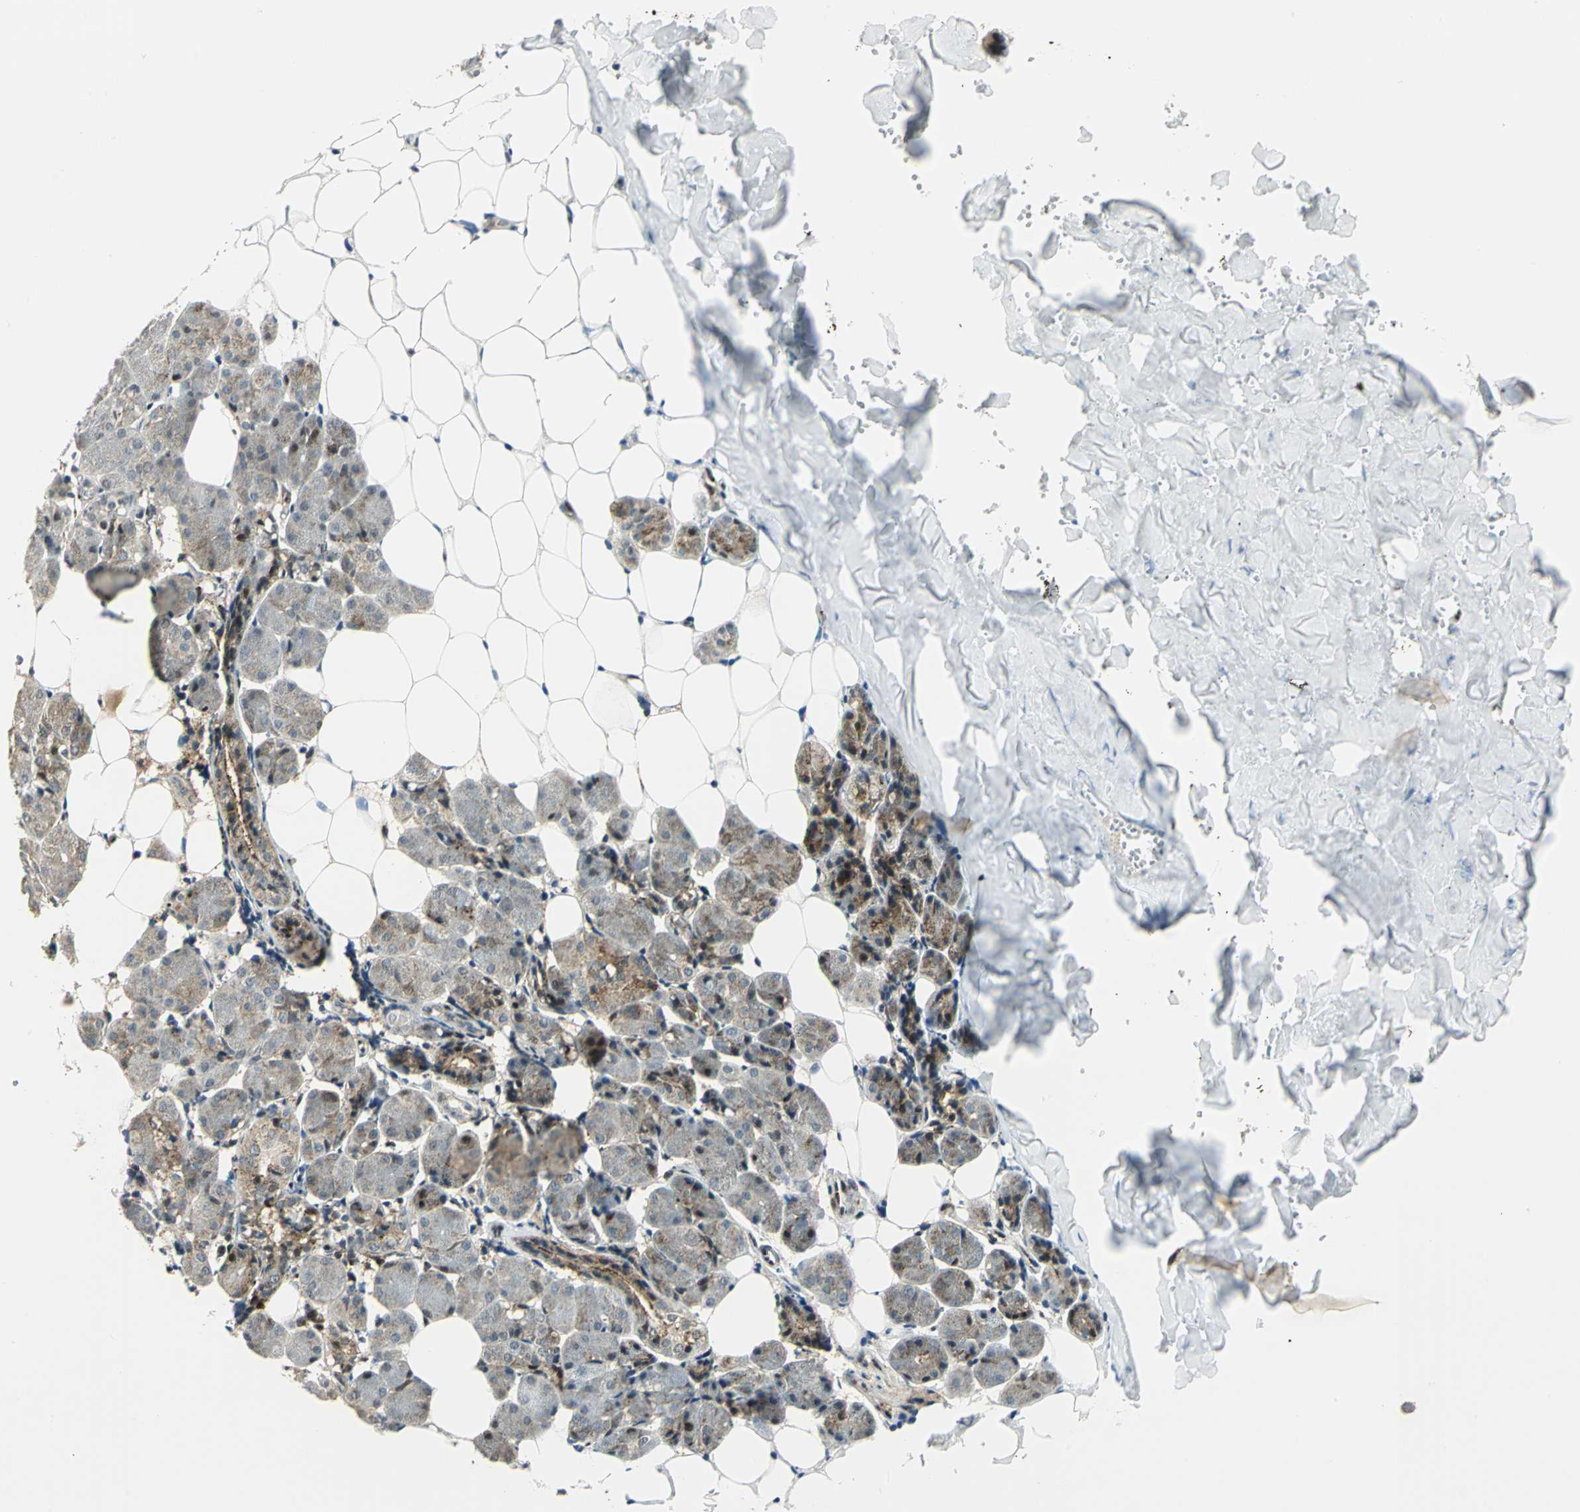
{"staining": {"intensity": "weak", "quantity": "25%-75%", "location": "cytoplasmic/membranous"}, "tissue": "salivary gland", "cell_type": "Glandular cells", "image_type": "normal", "snomed": [{"axis": "morphology", "description": "Normal tissue, NOS"}, {"axis": "morphology", "description": "Adenoma, NOS"}, {"axis": "topography", "description": "Salivary gland"}], "caption": "This image reveals IHC staining of normal salivary gland, with low weak cytoplasmic/membranous expression in approximately 25%-75% of glandular cells.", "gene": "ATP6V1A", "patient": {"sex": "female", "age": 32}}